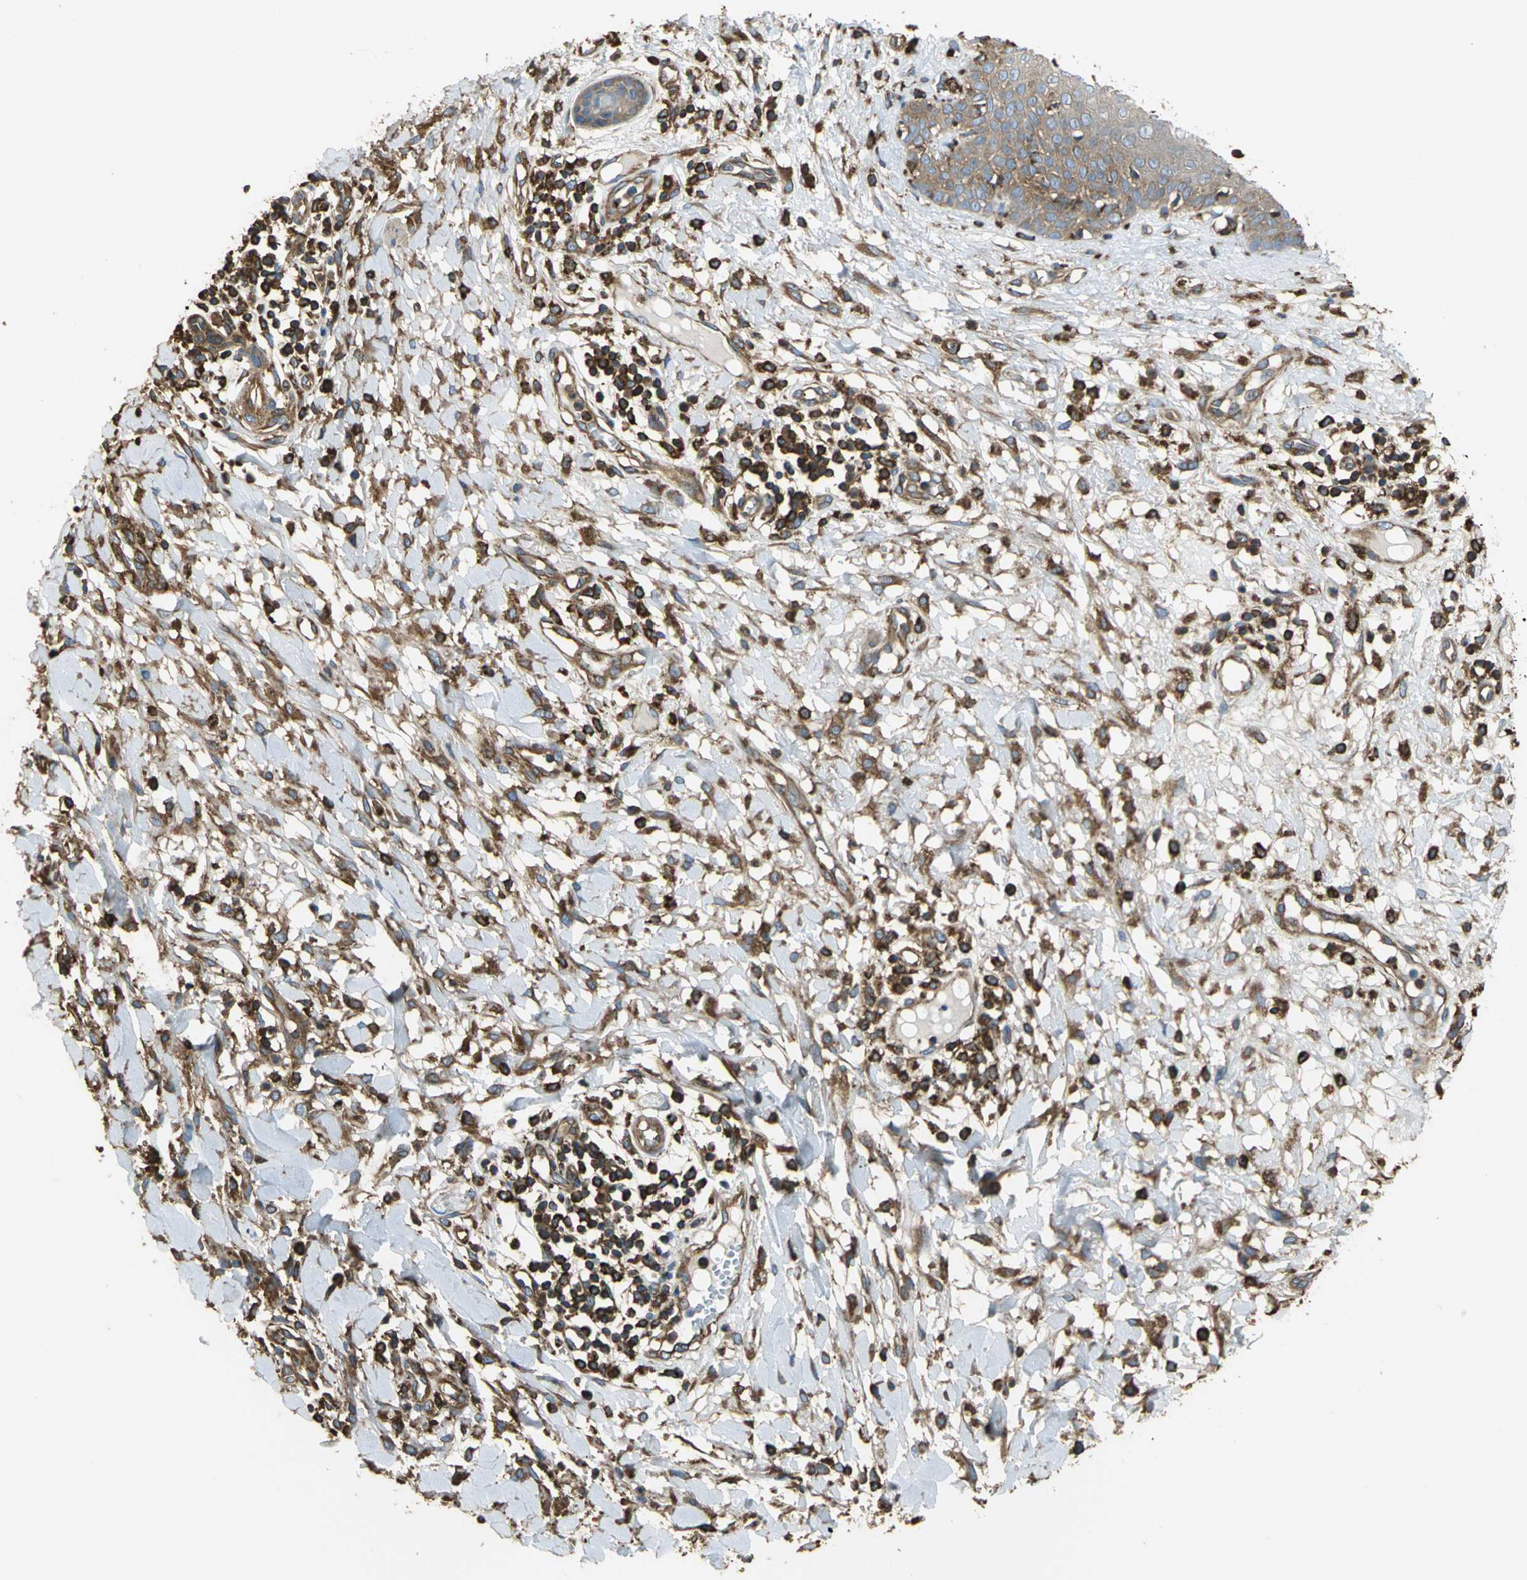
{"staining": {"intensity": "weak", "quantity": "25%-75%", "location": "cytoplasmic/membranous"}, "tissue": "skin cancer", "cell_type": "Tumor cells", "image_type": "cancer", "snomed": [{"axis": "morphology", "description": "Squamous cell carcinoma, NOS"}, {"axis": "topography", "description": "Skin"}], "caption": "Protein analysis of skin squamous cell carcinoma tissue displays weak cytoplasmic/membranous expression in about 25%-75% of tumor cells. The staining is performed using DAB brown chromogen to label protein expression. The nuclei are counter-stained blue using hematoxylin.", "gene": "TLN1", "patient": {"sex": "female", "age": 78}}